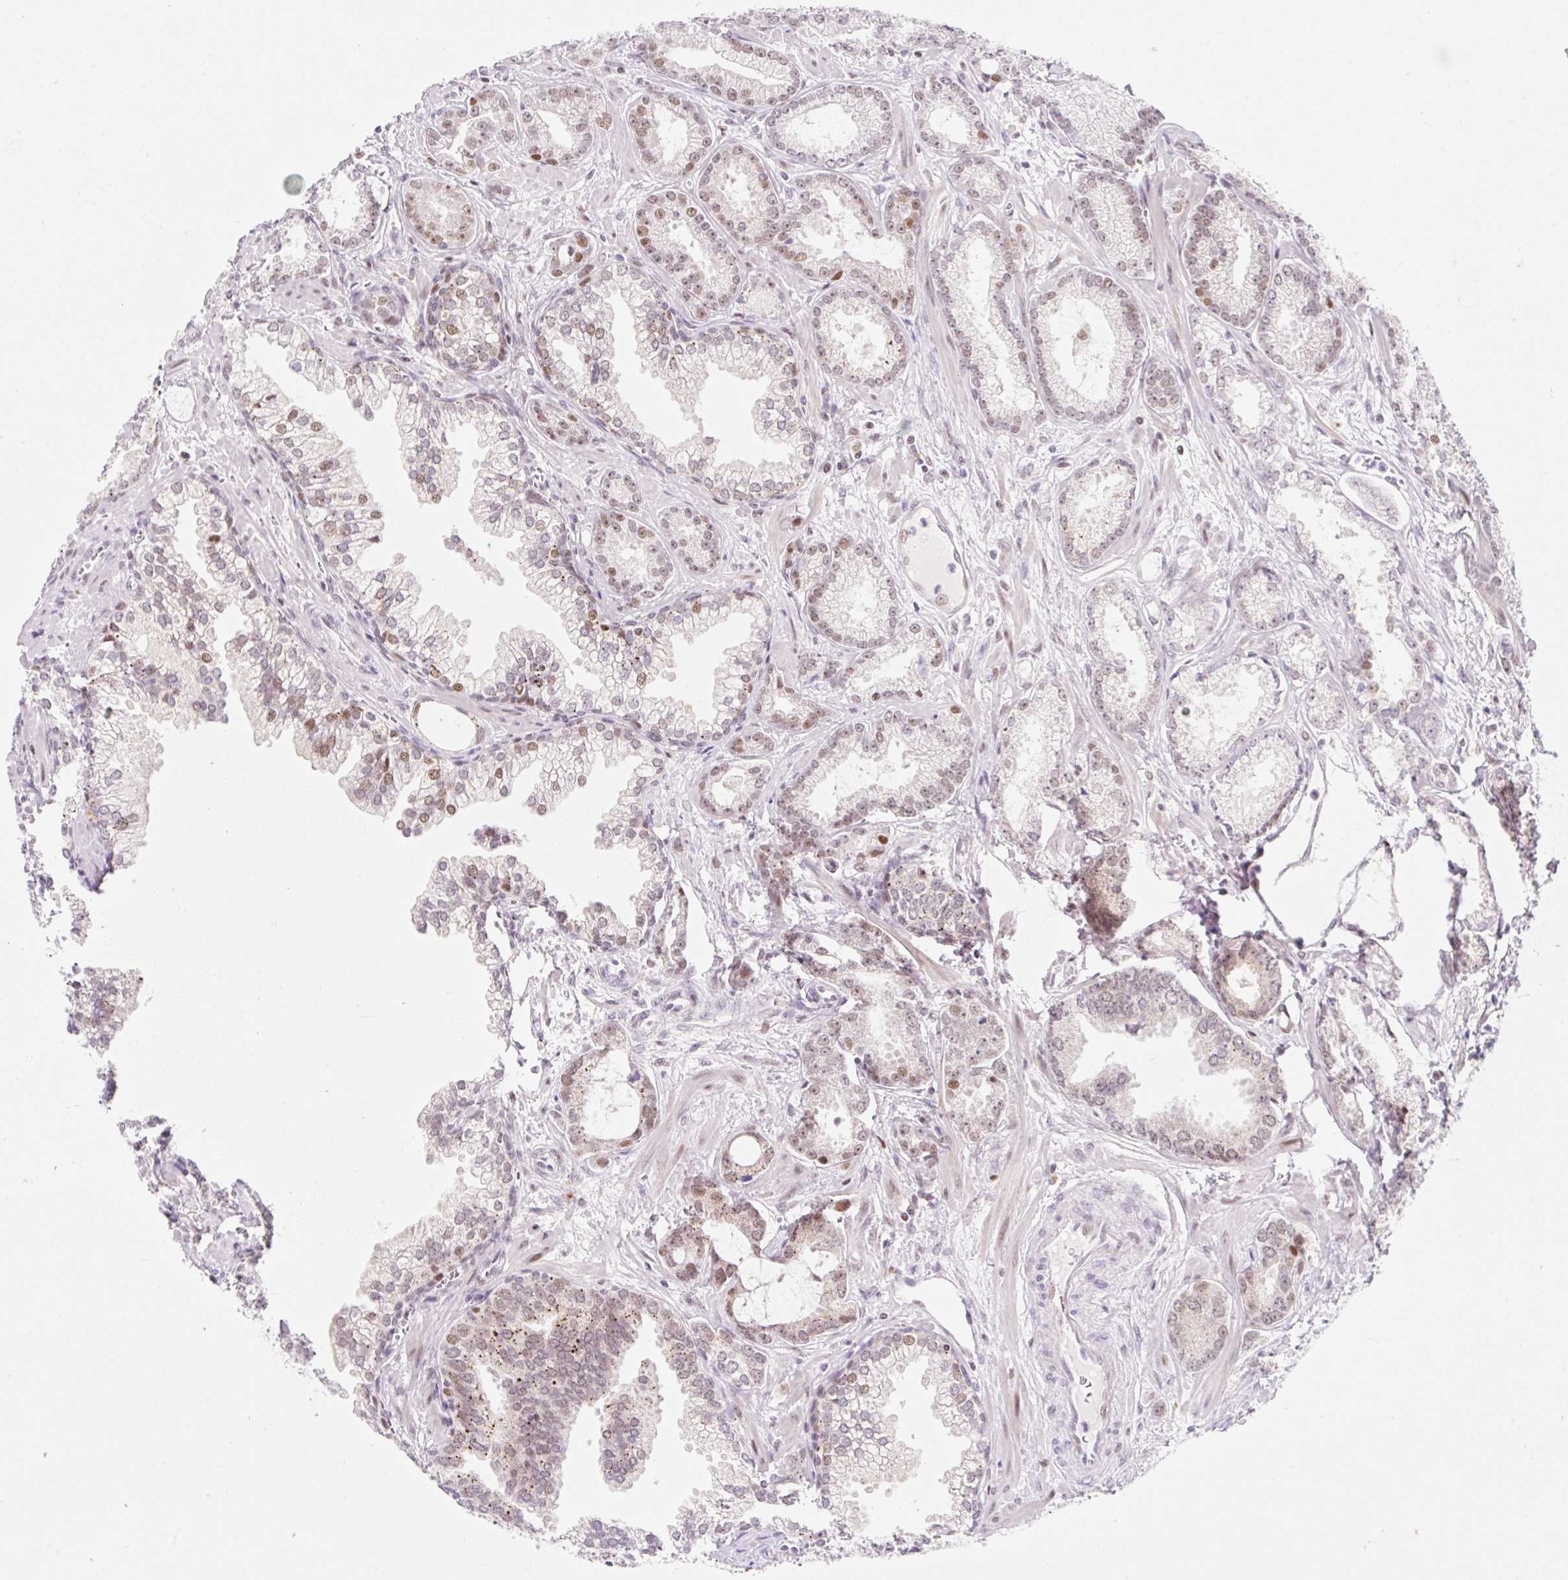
{"staining": {"intensity": "weak", "quantity": ">75%", "location": "nuclear"}, "tissue": "prostate cancer", "cell_type": "Tumor cells", "image_type": "cancer", "snomed": [{"axis": "morphology", "description": "Adenocarcinoma, Medium grade"}, {"axis": "topography", "description": "Prostate"}], "caption": "The micrograph demonstrates staining of prostate cancer (adenocarcinoma (medium-grade)), revealing weak nuclear protein positivity (brown color) within tumor cells.", "gene": "H2BW1", "patient": {"sex": "male", "age": 57}}